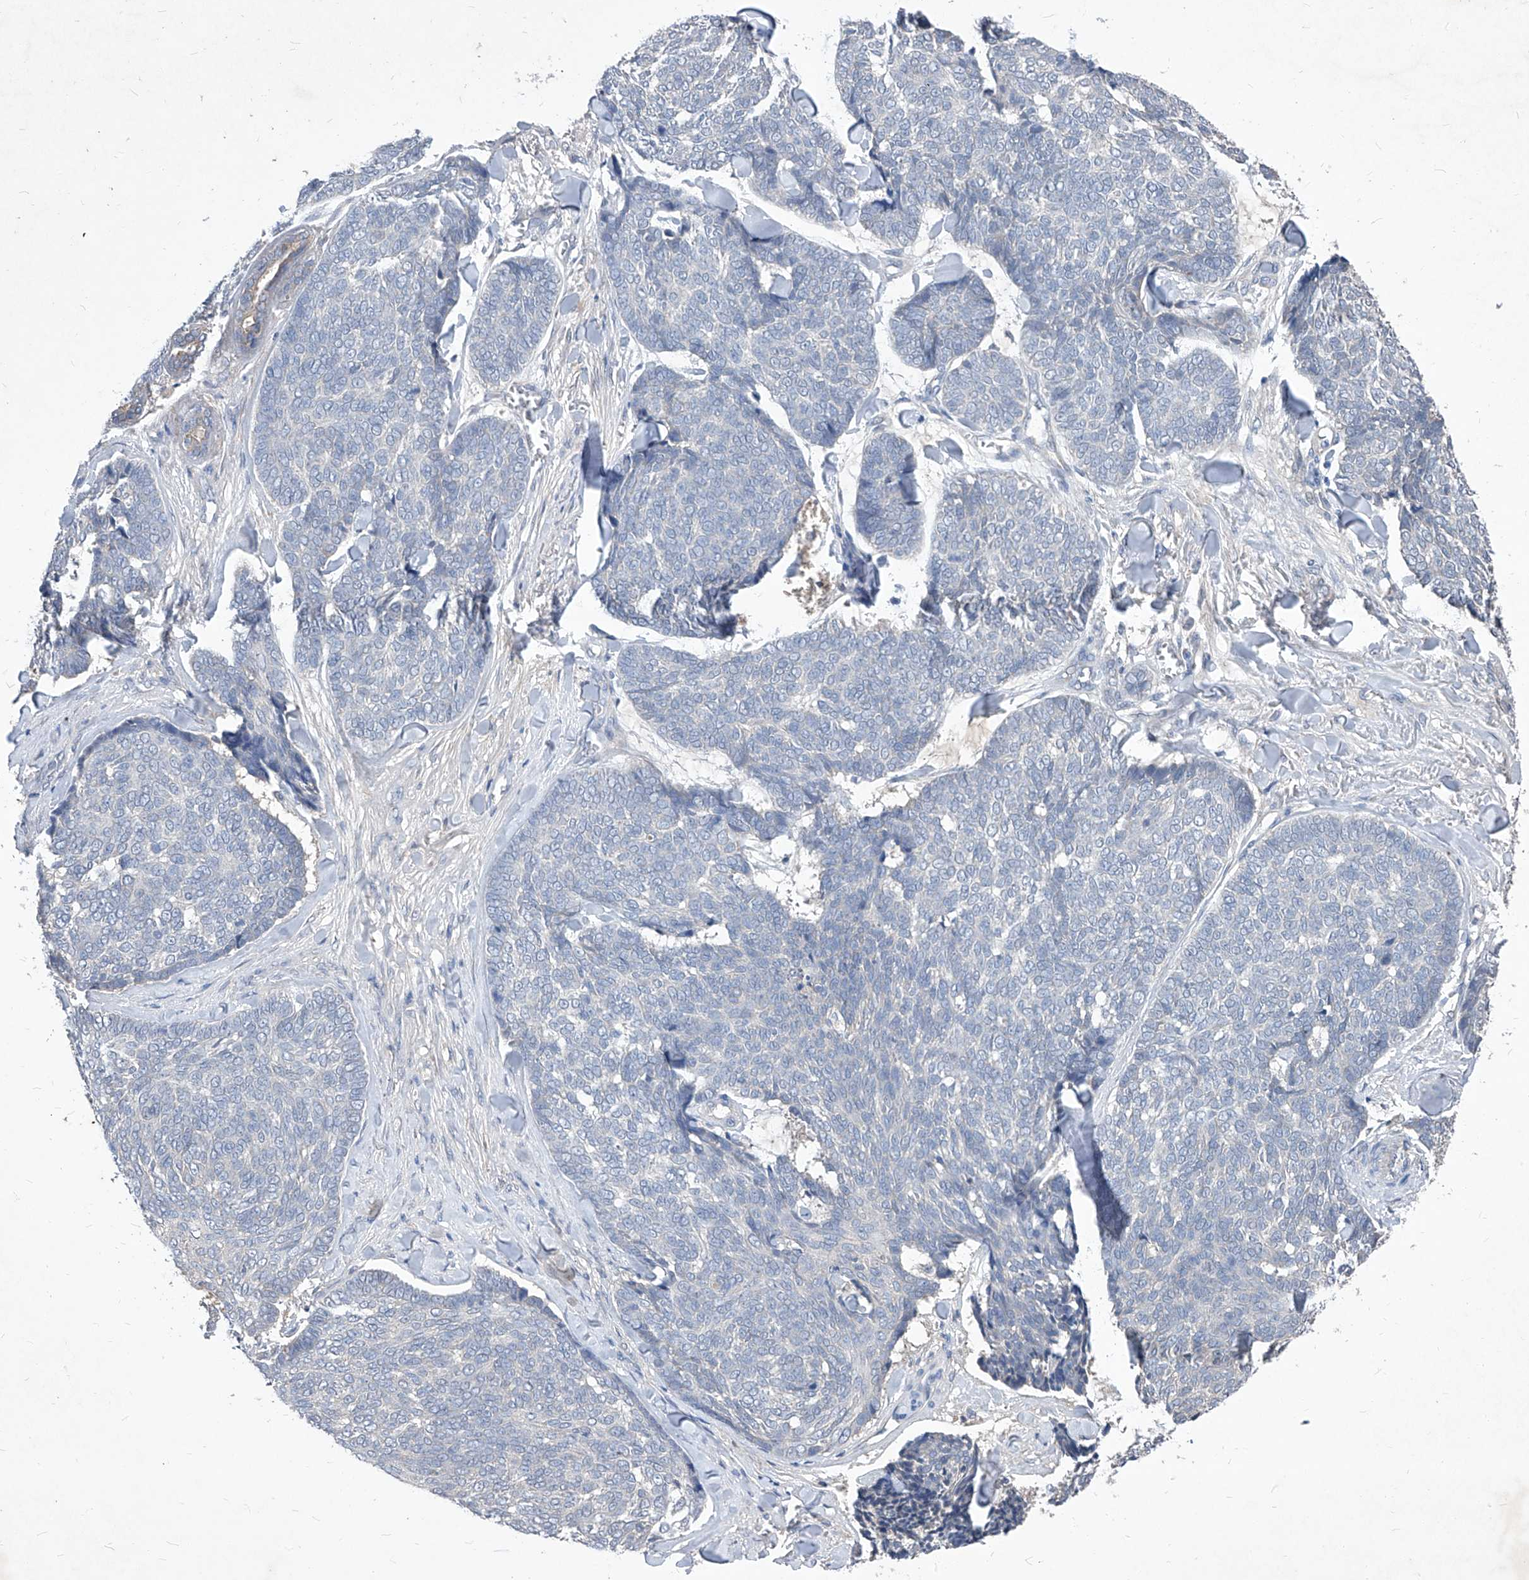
{"staining": {"intensity": "negative", "quantity": "none", "location": "none"}, "tissue": "skin cancer", "cell_type": "Tumor cells", "image_type": "cancer", "snomed": [{"axis": "morphology", "description": "Basal cell carcinoma"}, {"axis": "topography", "description": "Skin"}], "caption": "Tumor cells are negative for protein expression in human basal cell carcinoma (skin).", "gene": "SYNGR1", "patient": {"sex": "male", "age": 84}}